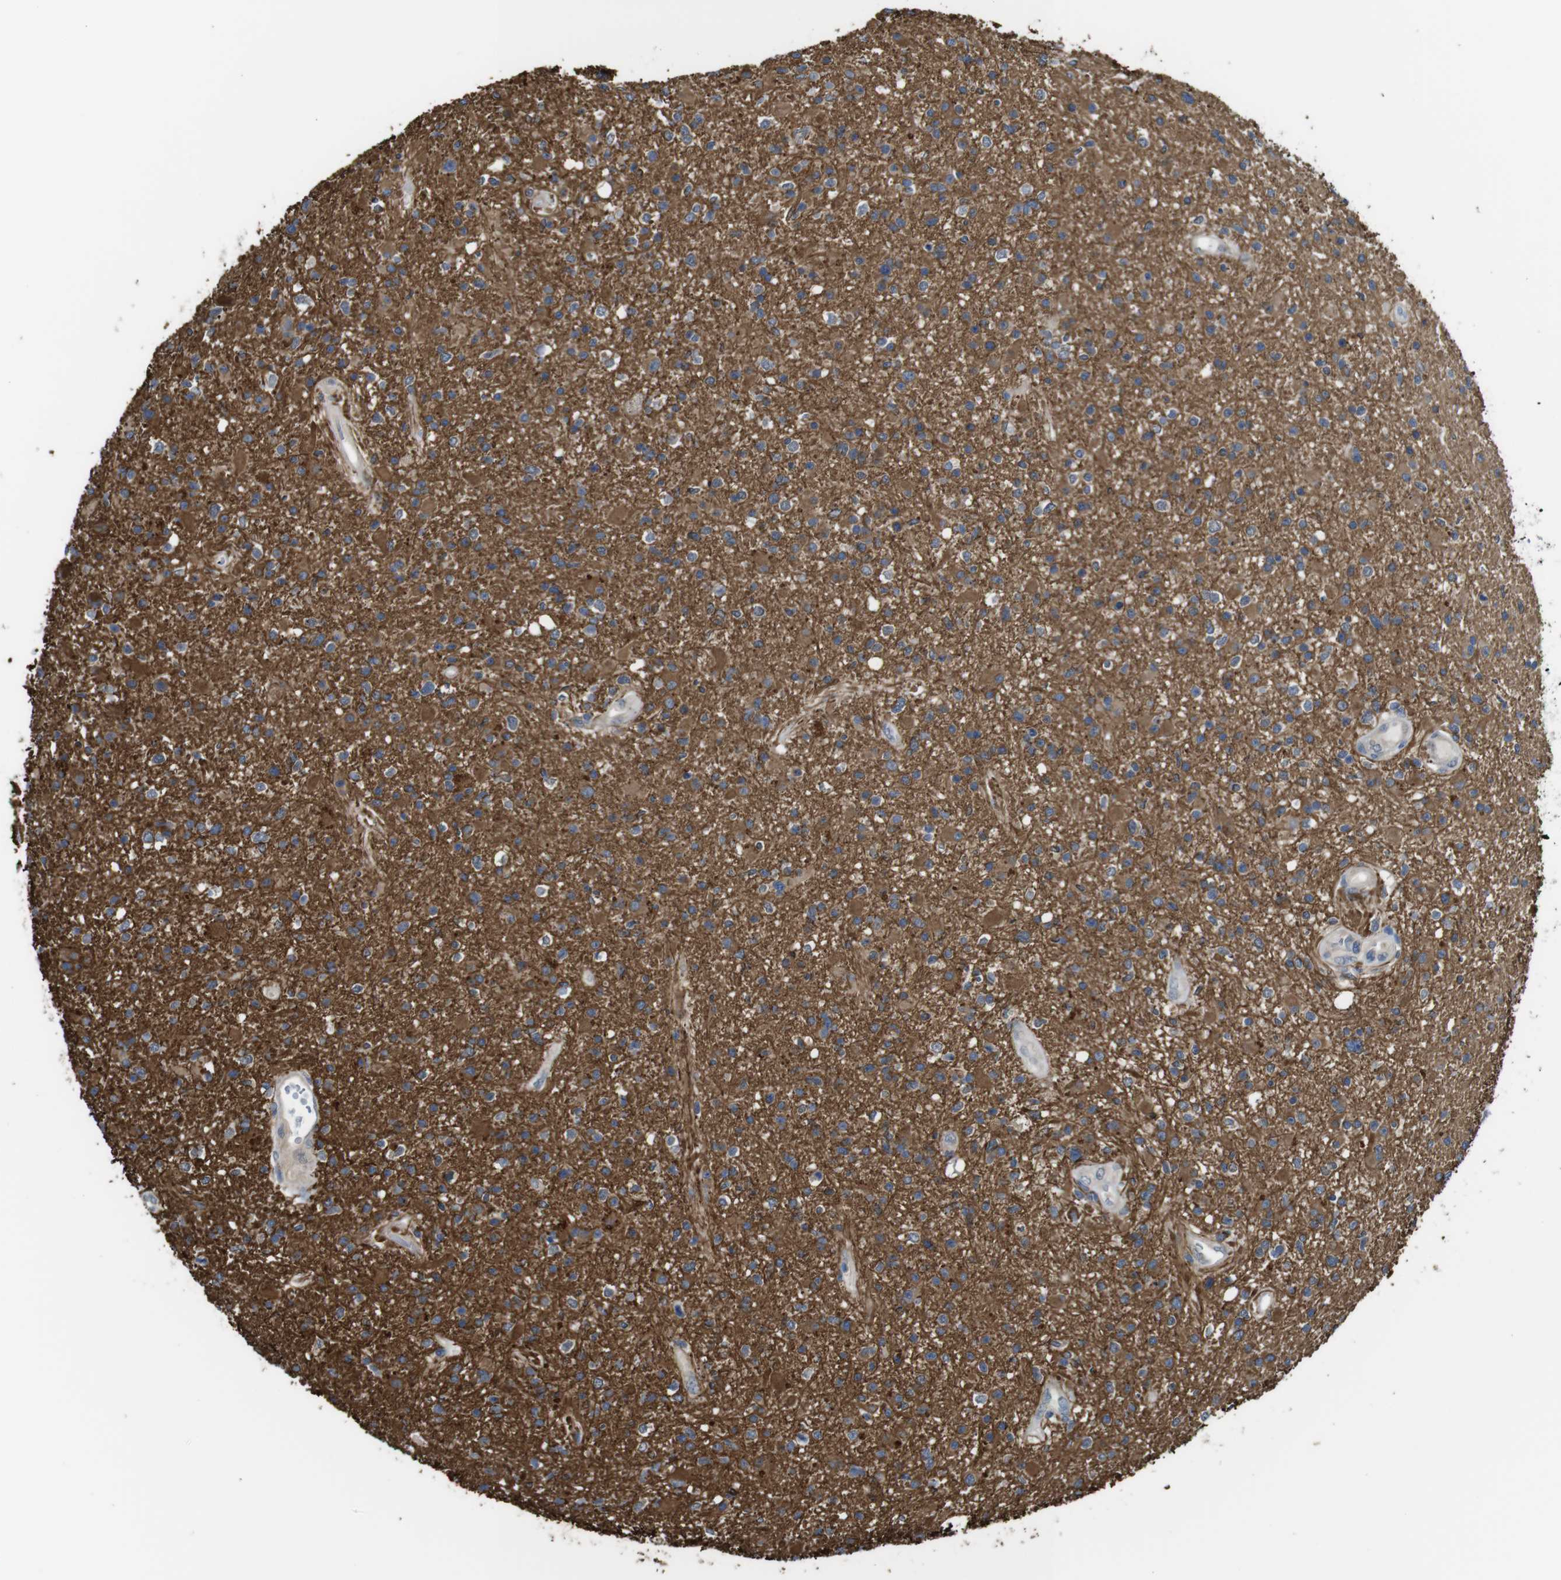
{"staining": {"intensity": "strong", "quantity": "25%-75%", "location": "cytoplasmic/membranous"}, "tissue": "glioma", "cell_type": "Tumor cells", "image_type": "cancer", "snomed": [{"axis": "morphology", "description": "Glioma, malignant, High grade"}, {"axis": "topography", "description": "Brain"}], "caption": "IHC of malignant glioma (high-grade) exhibits high levels of strong cytoplasmic/membranous expression in about 25%-75% of tumor cells.", "gene": "CDC34", "patient": {"sex": "male", "age": 33}}